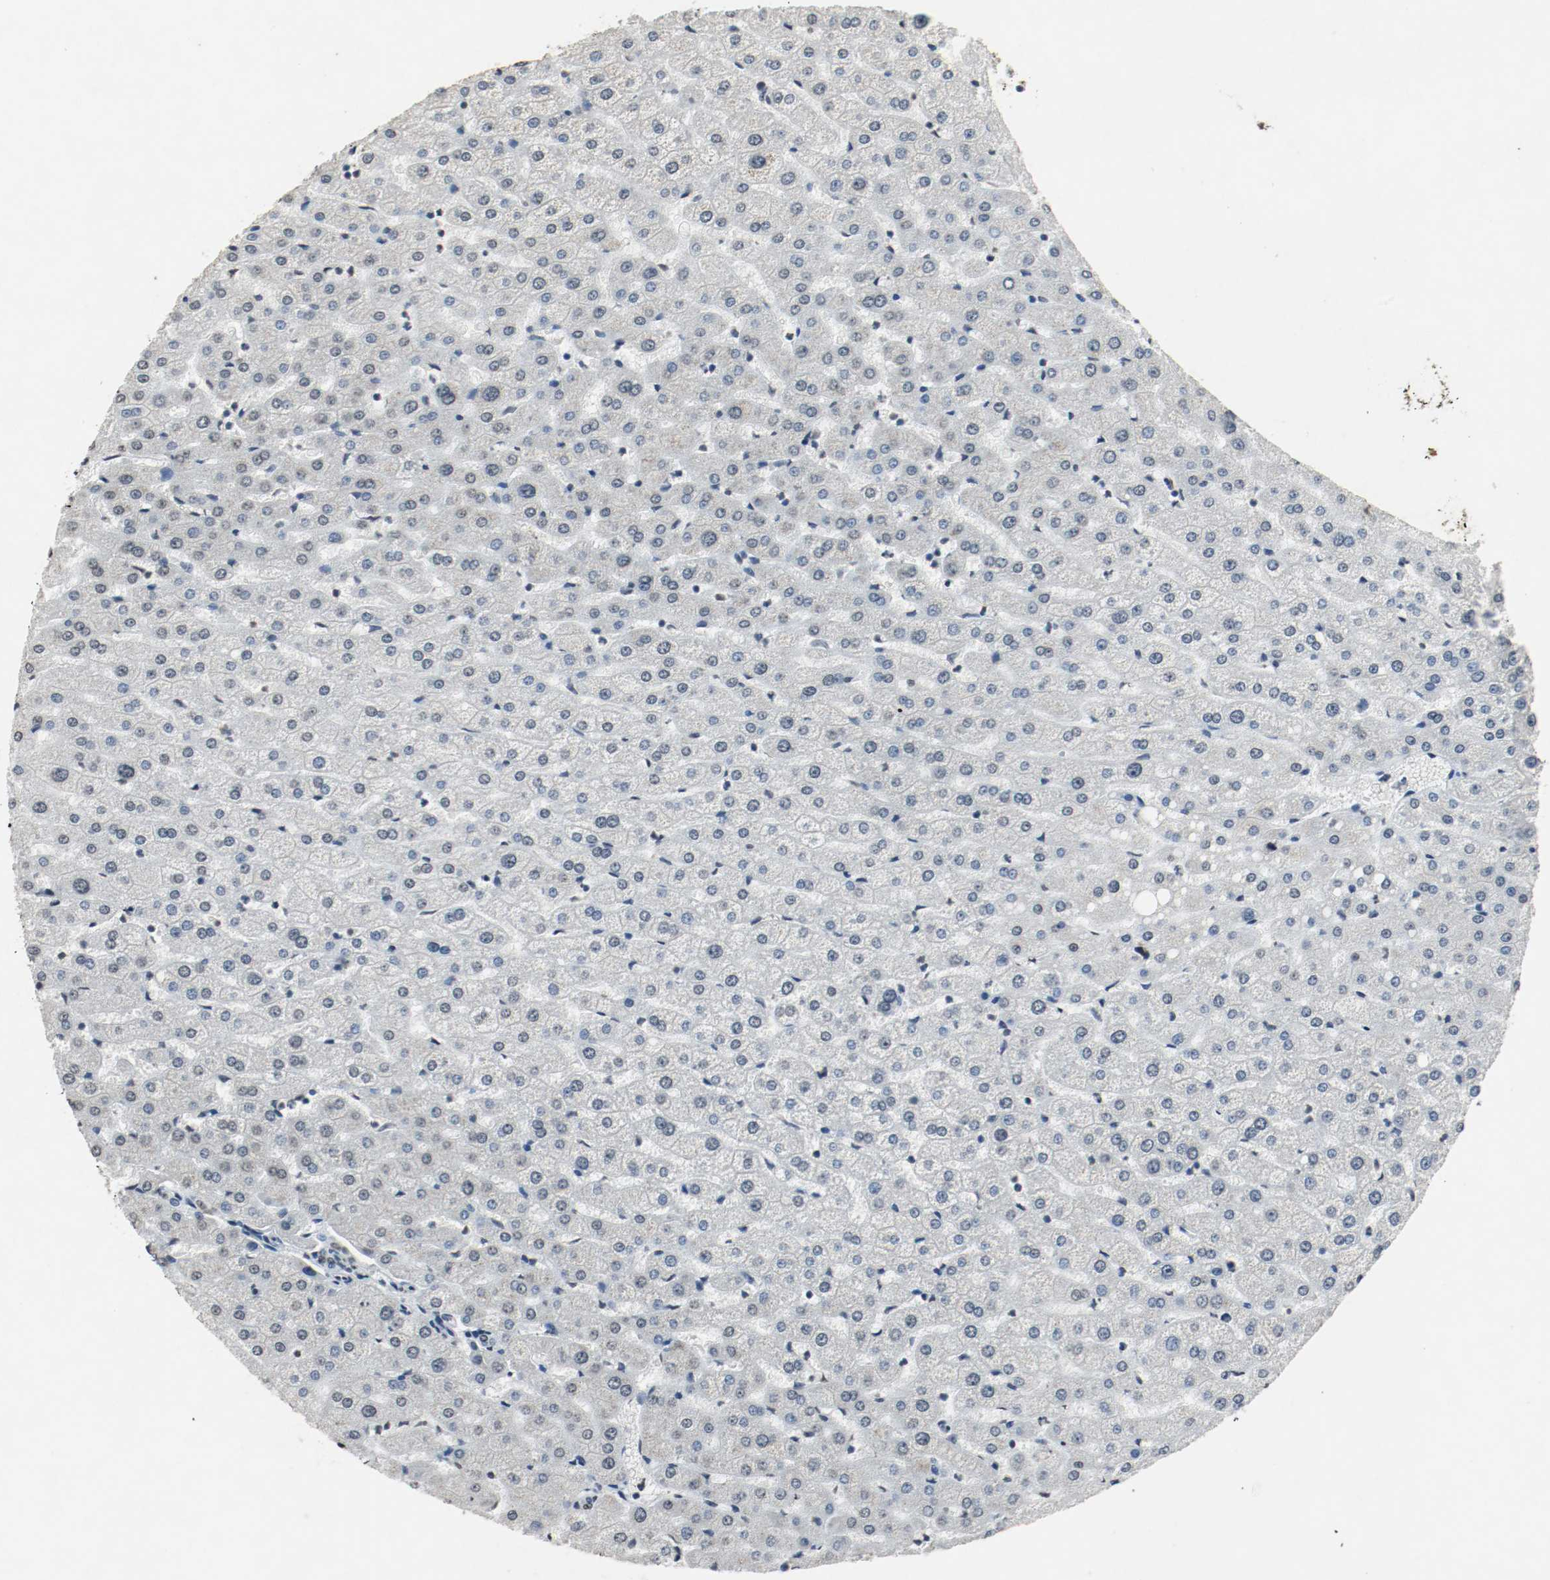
{"staining": {"intensity": "weak", "quantity": ">75%", "location": "nuclear"}, "tissue": "liver", "cell_type": "Cholangiocytes", "image_type": "normal", "snomed": [{"axis": "morphology", "description": "Normal tissue, NOS"}, {"axis": "morphology", "description": "Fibrosis, NOS"}, {"axis": "topography", "description": "Liver"}], "caption": "Immunohistochemistry (IHC) staining of normal liver, which displays low levels of weak nuclear staining in about >75% of cholangiocytes indicating weak nuclear protein staining. The staining was performed using DAB (brown) for protein detection and nuclei were counterstained in hematoxylin (blue).", "gene": "DNMT1", "patient": {"sex": "female", "age": 29}}